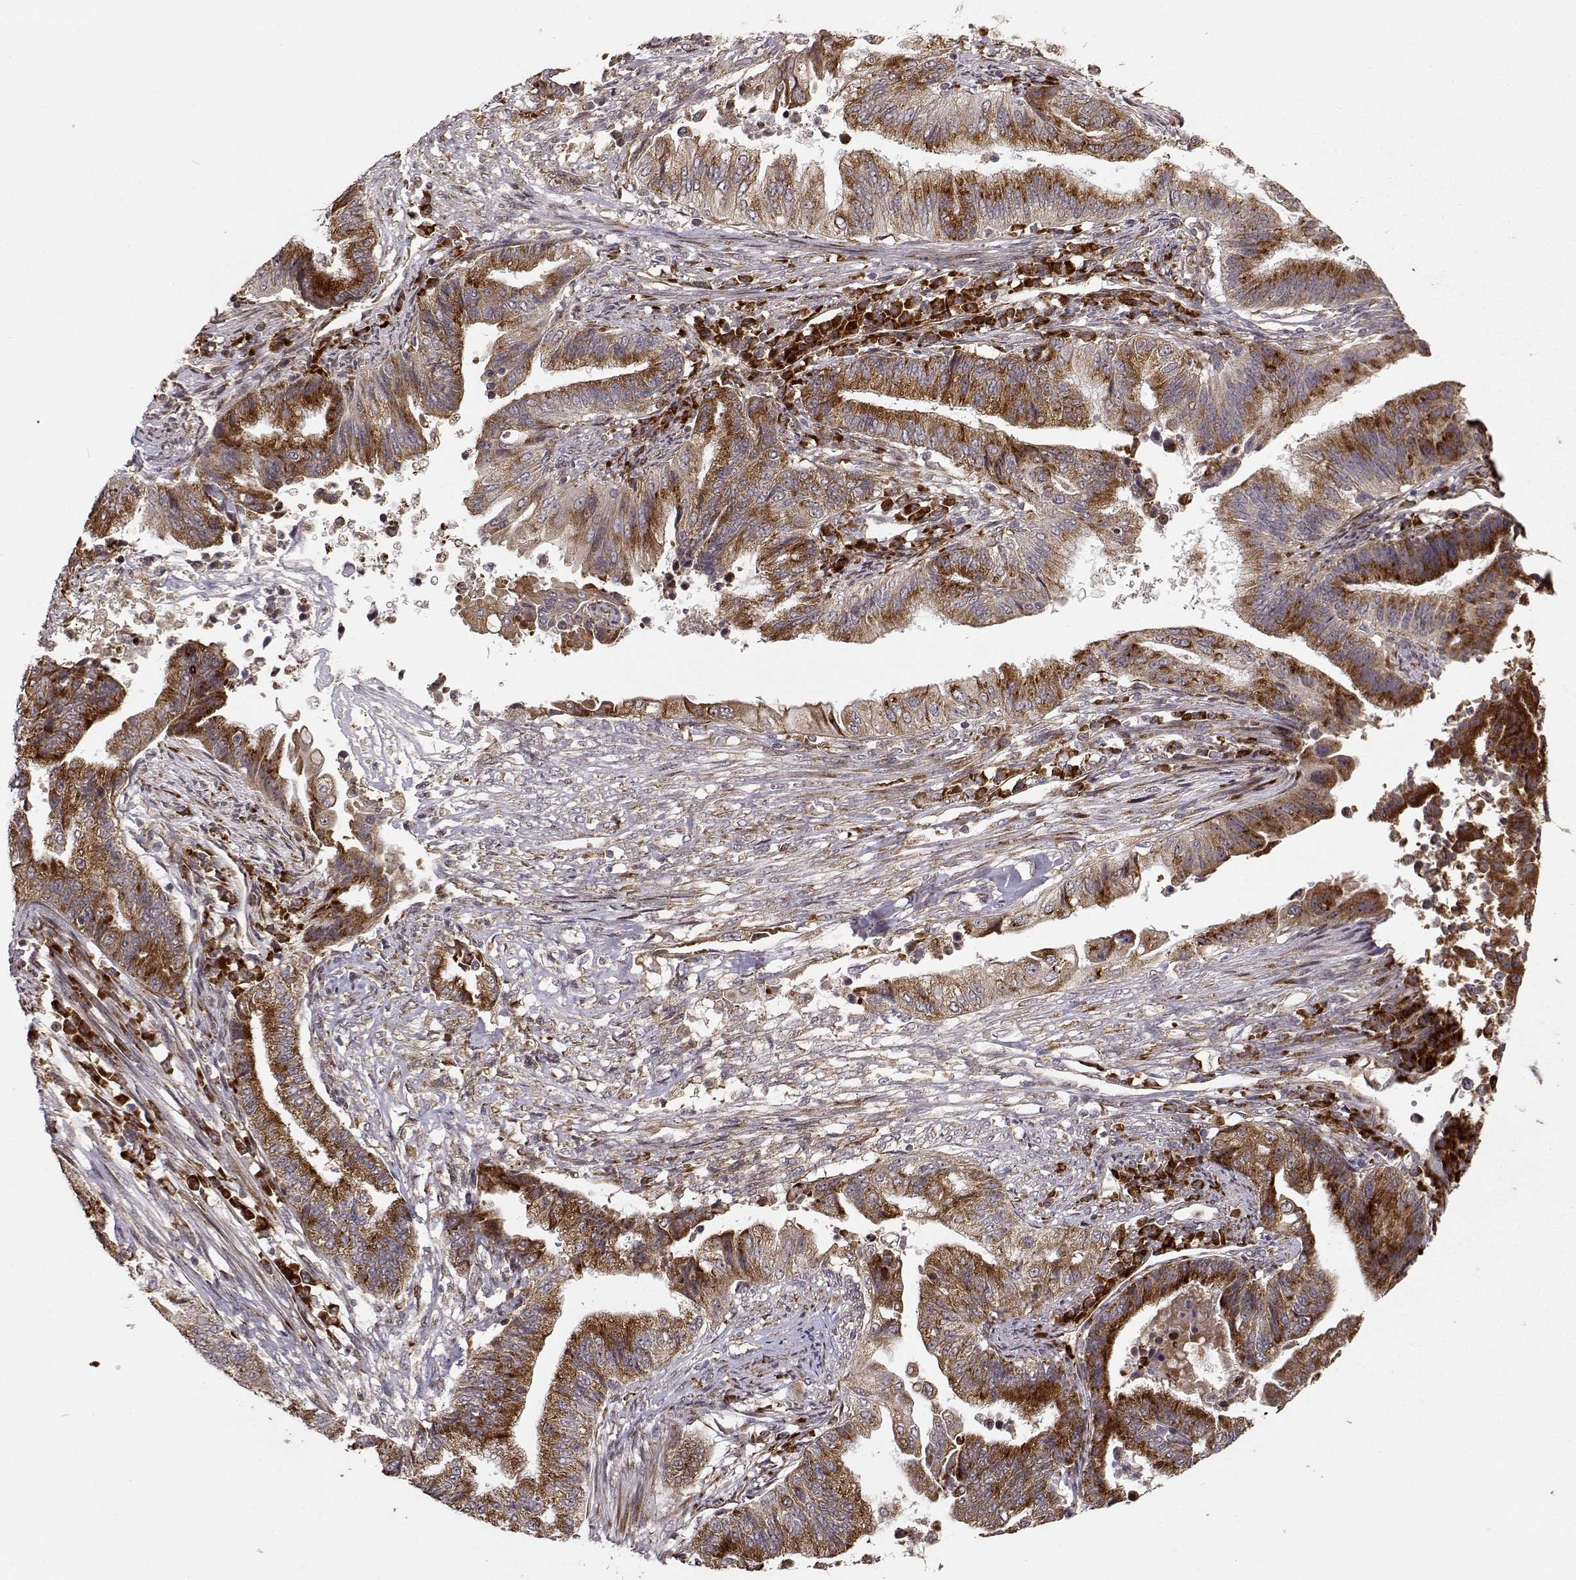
{"staining": {"intensity": "strong", "quantity": ">75%", "location": "cytoplasmic/membranous"}, "tissue": "endometrial cancer", "cell_type": "Tumor cells", "image_type": "cancer", "snomed": [{"axis": "morphology", "description": "Adenocarcinoma, NOS"}, {"axis": "topography", "description": "Uterus"}, {"axis": "topography", "description": "Endometrium"}], "caption": "A brown stain labels strong cytoplasmic/membranous expression of a protein in endometrial cancer (adenocarcinoma) tumor cells.", "gene": "RPL31", "patient": {"sex": "female", "age": 54}}